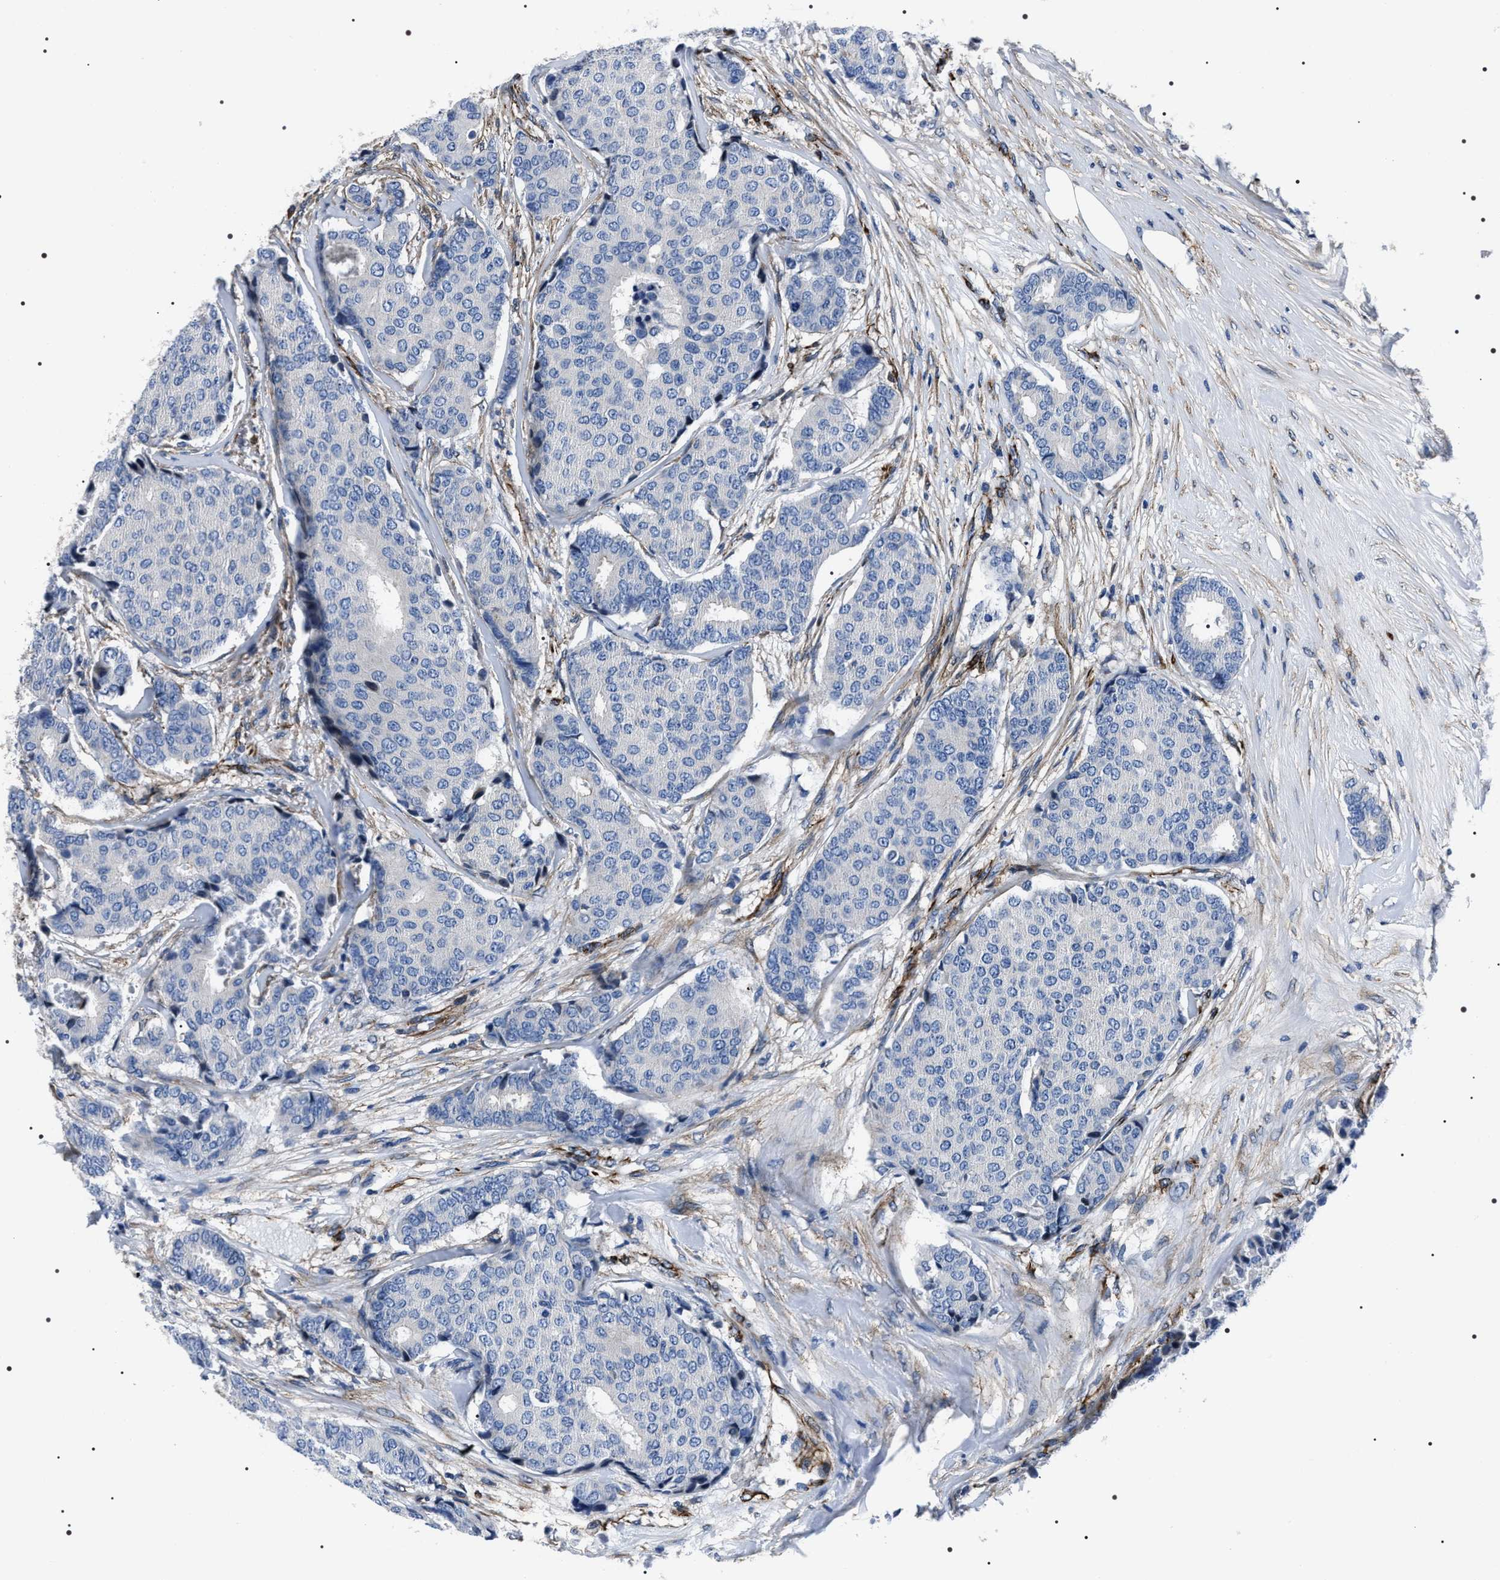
{"staining": {"intensity": "negative", "quantity": "none", "location": "none"}, "tissue": "breast cancer", "cell_type": "Tumor cells", "image_type": "cancer", "snomed": [{"axis": "morphology", "description": "Duct carcinoma"}, {"axis": "topography", "description": "Breast"}], "caption": "Immunohistochemical staining of breast cancer (intraductal carcinoma) displays no significant staining in tumor cells.", "gene": "BAG2", "patient": {"sex": "female", "age": 75}}